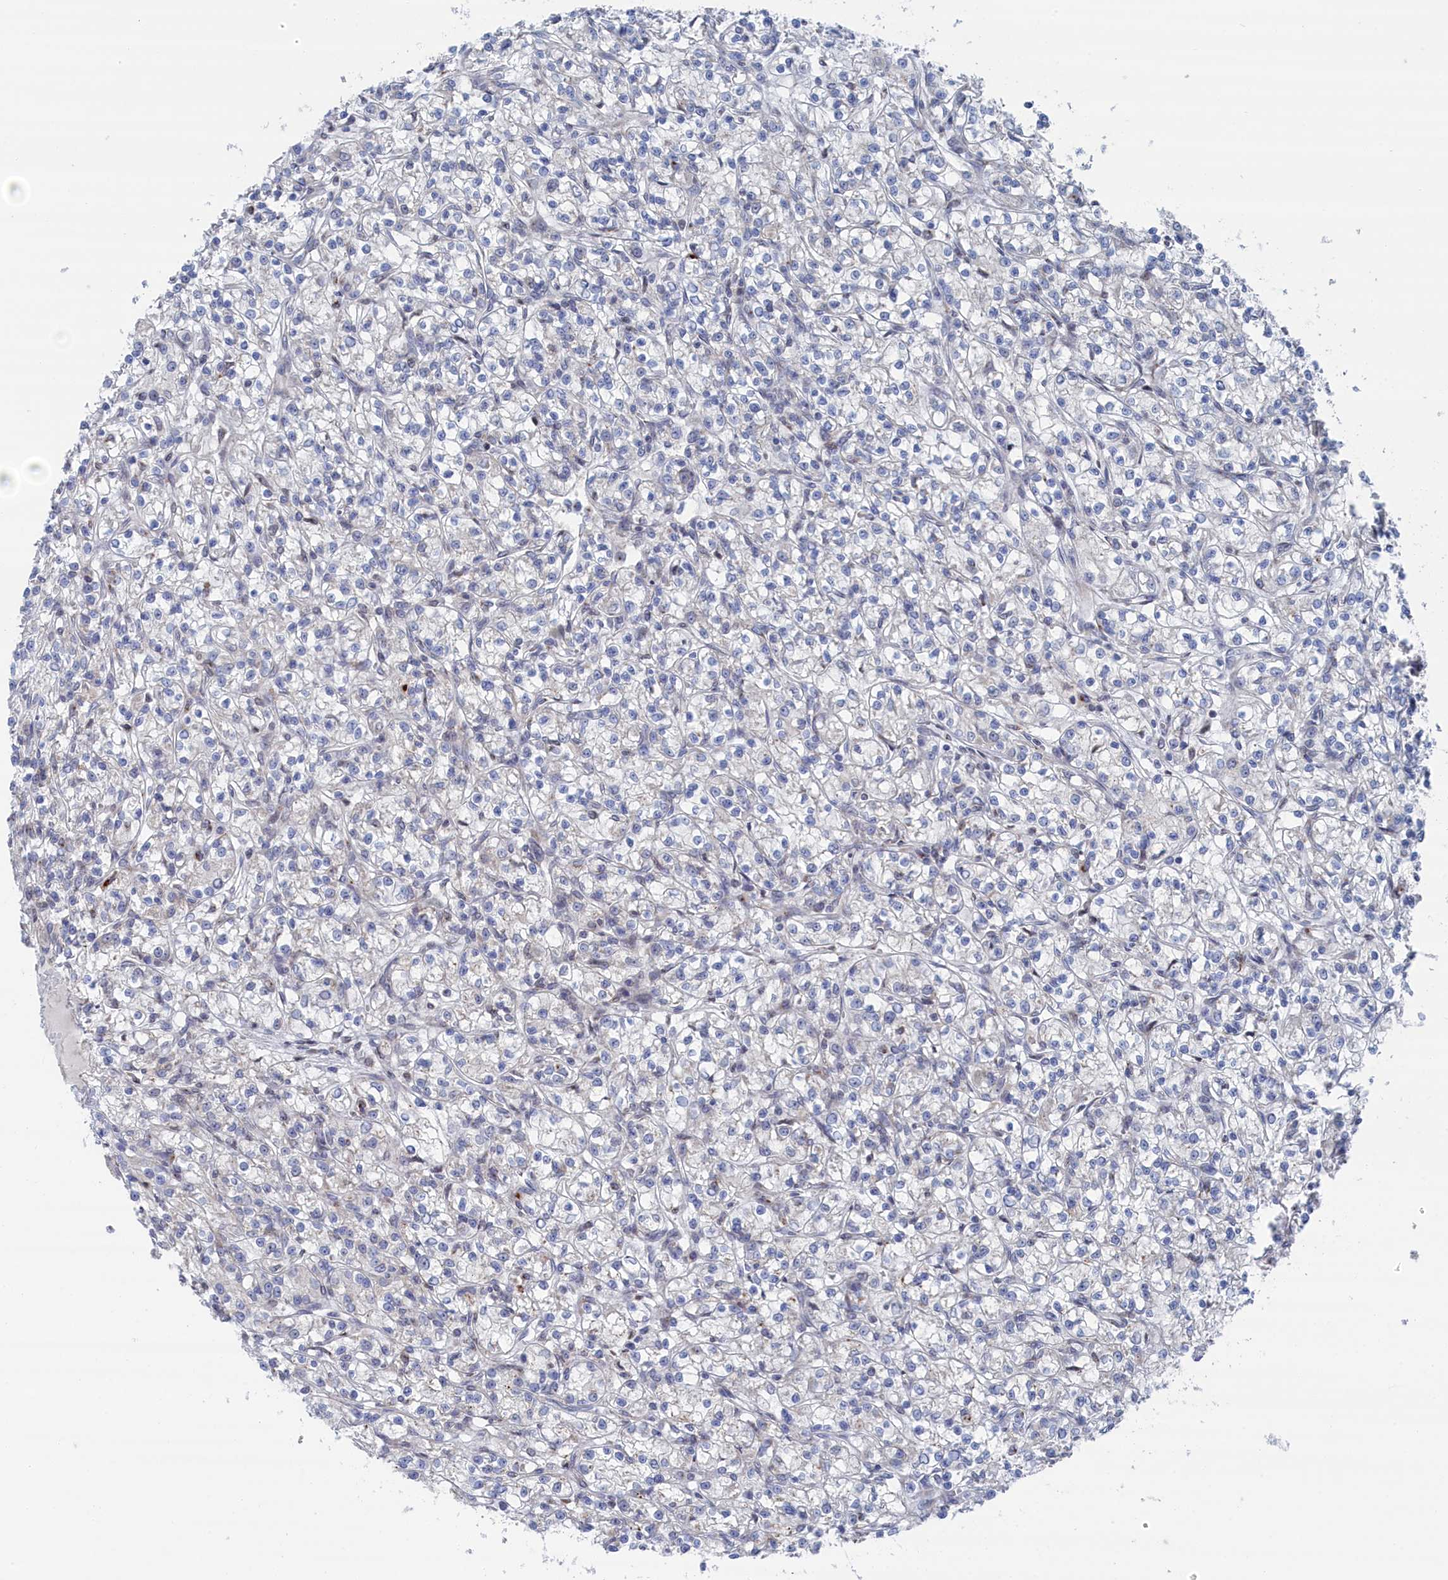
{"staining": {"intensity": "negative", "quantity": "none", "location": "none"}, "tissue": "renal cancer", "cell_type": "Tumor cells", "image_type": "cancer", "snomed": [{"axis": "morphology", "description": "Adenocarcinoma, NOS"}, {"axis": "topography", "description": "Kidney"}], "caption": "IHC of renal adenocarcinoma reveals no staining in tumor cells.", "gene": "IRX1", "patient": {"sex": "female", "age": 59}}